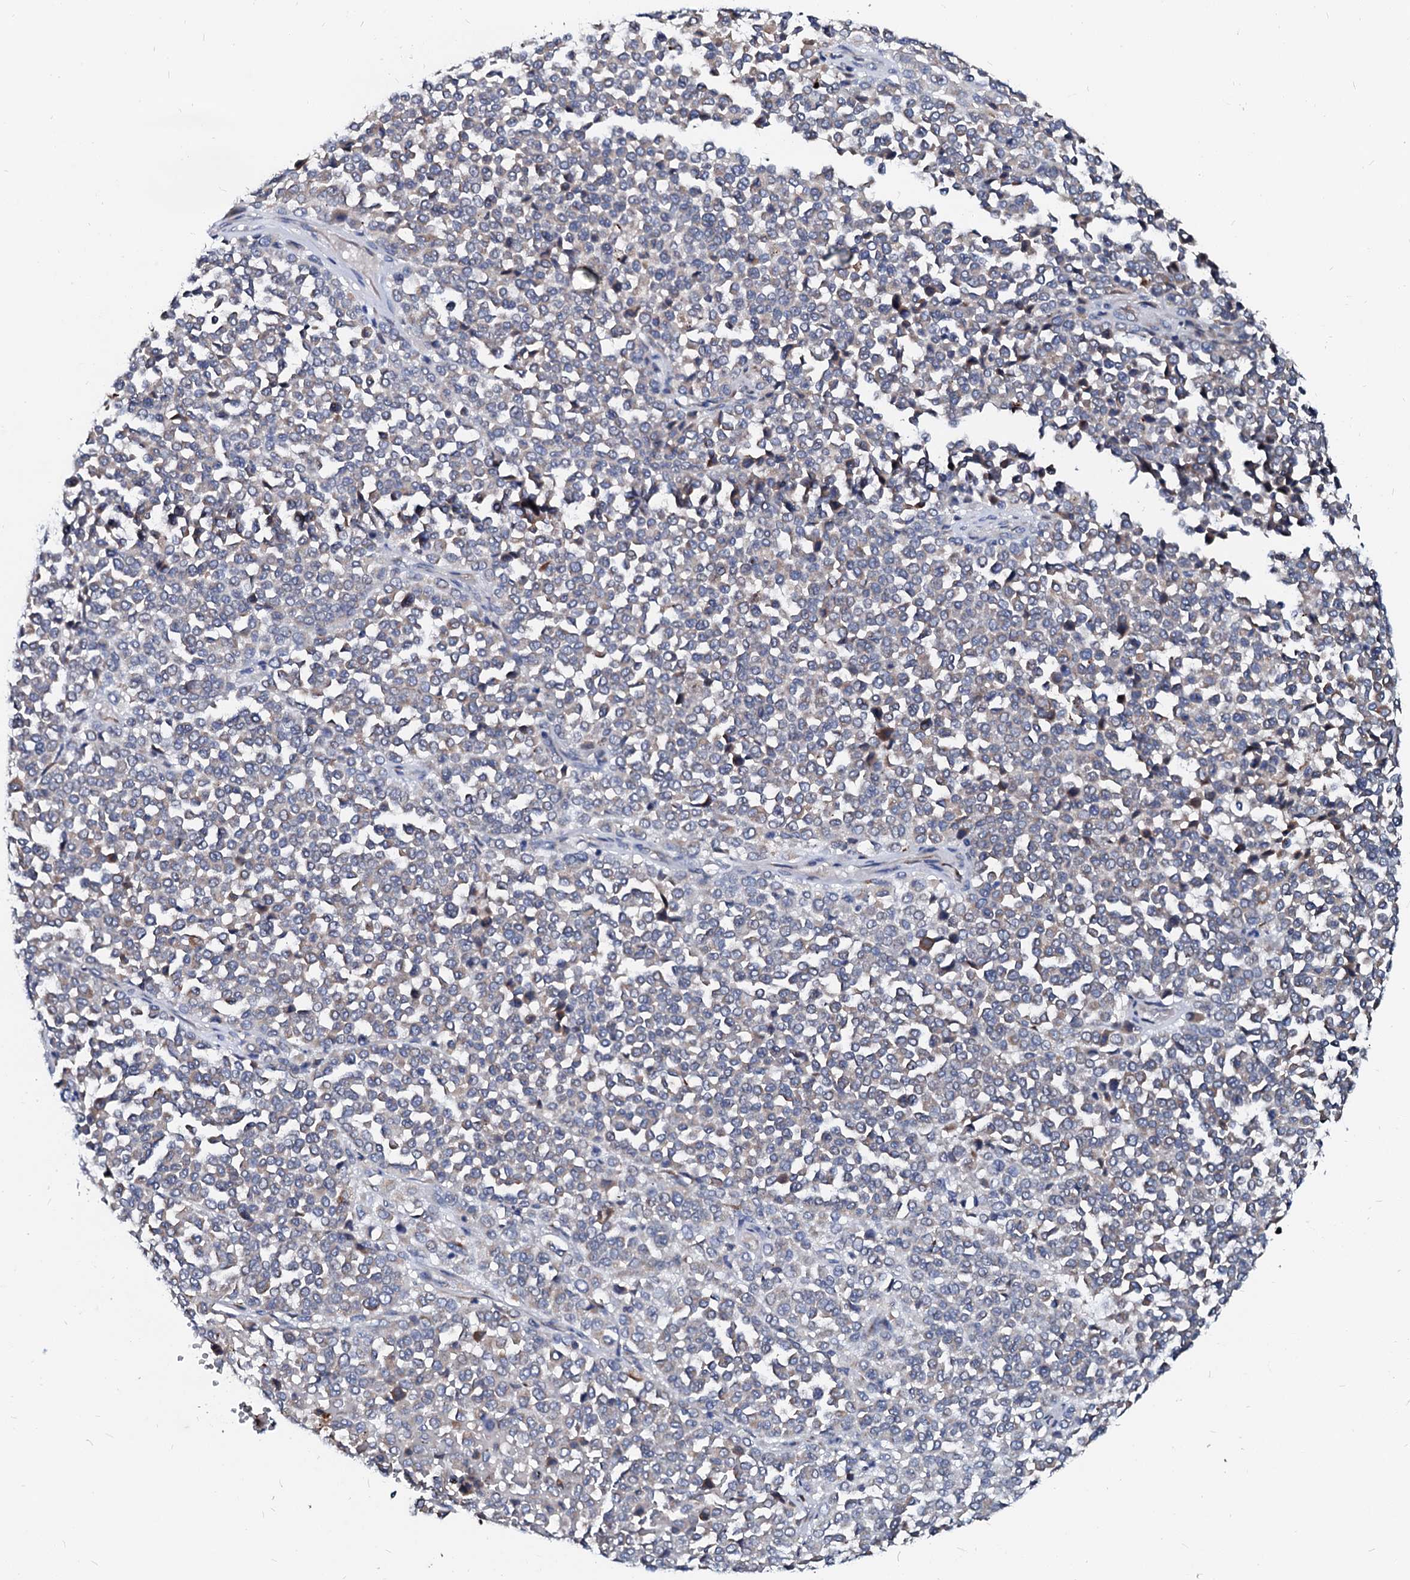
{"staining": {"intensity": "weak", "quantity": "<25%", "location": "cytoplasmic/membranous"}, "tissue": "melanoma", "cell_type": "Tumor cells", "image_type": "cancer", "snomed": [{"axis": "morphology", "description": "Malignant melanoma, Metastatic site"}, {"axis": "topography", "description": "Pancreas"}], "caption": "A micrograph of human melanoma is negative for staining in tumor cells.", "gene": "LMAN1", "patient": {"sex": "female", "age": 30}}